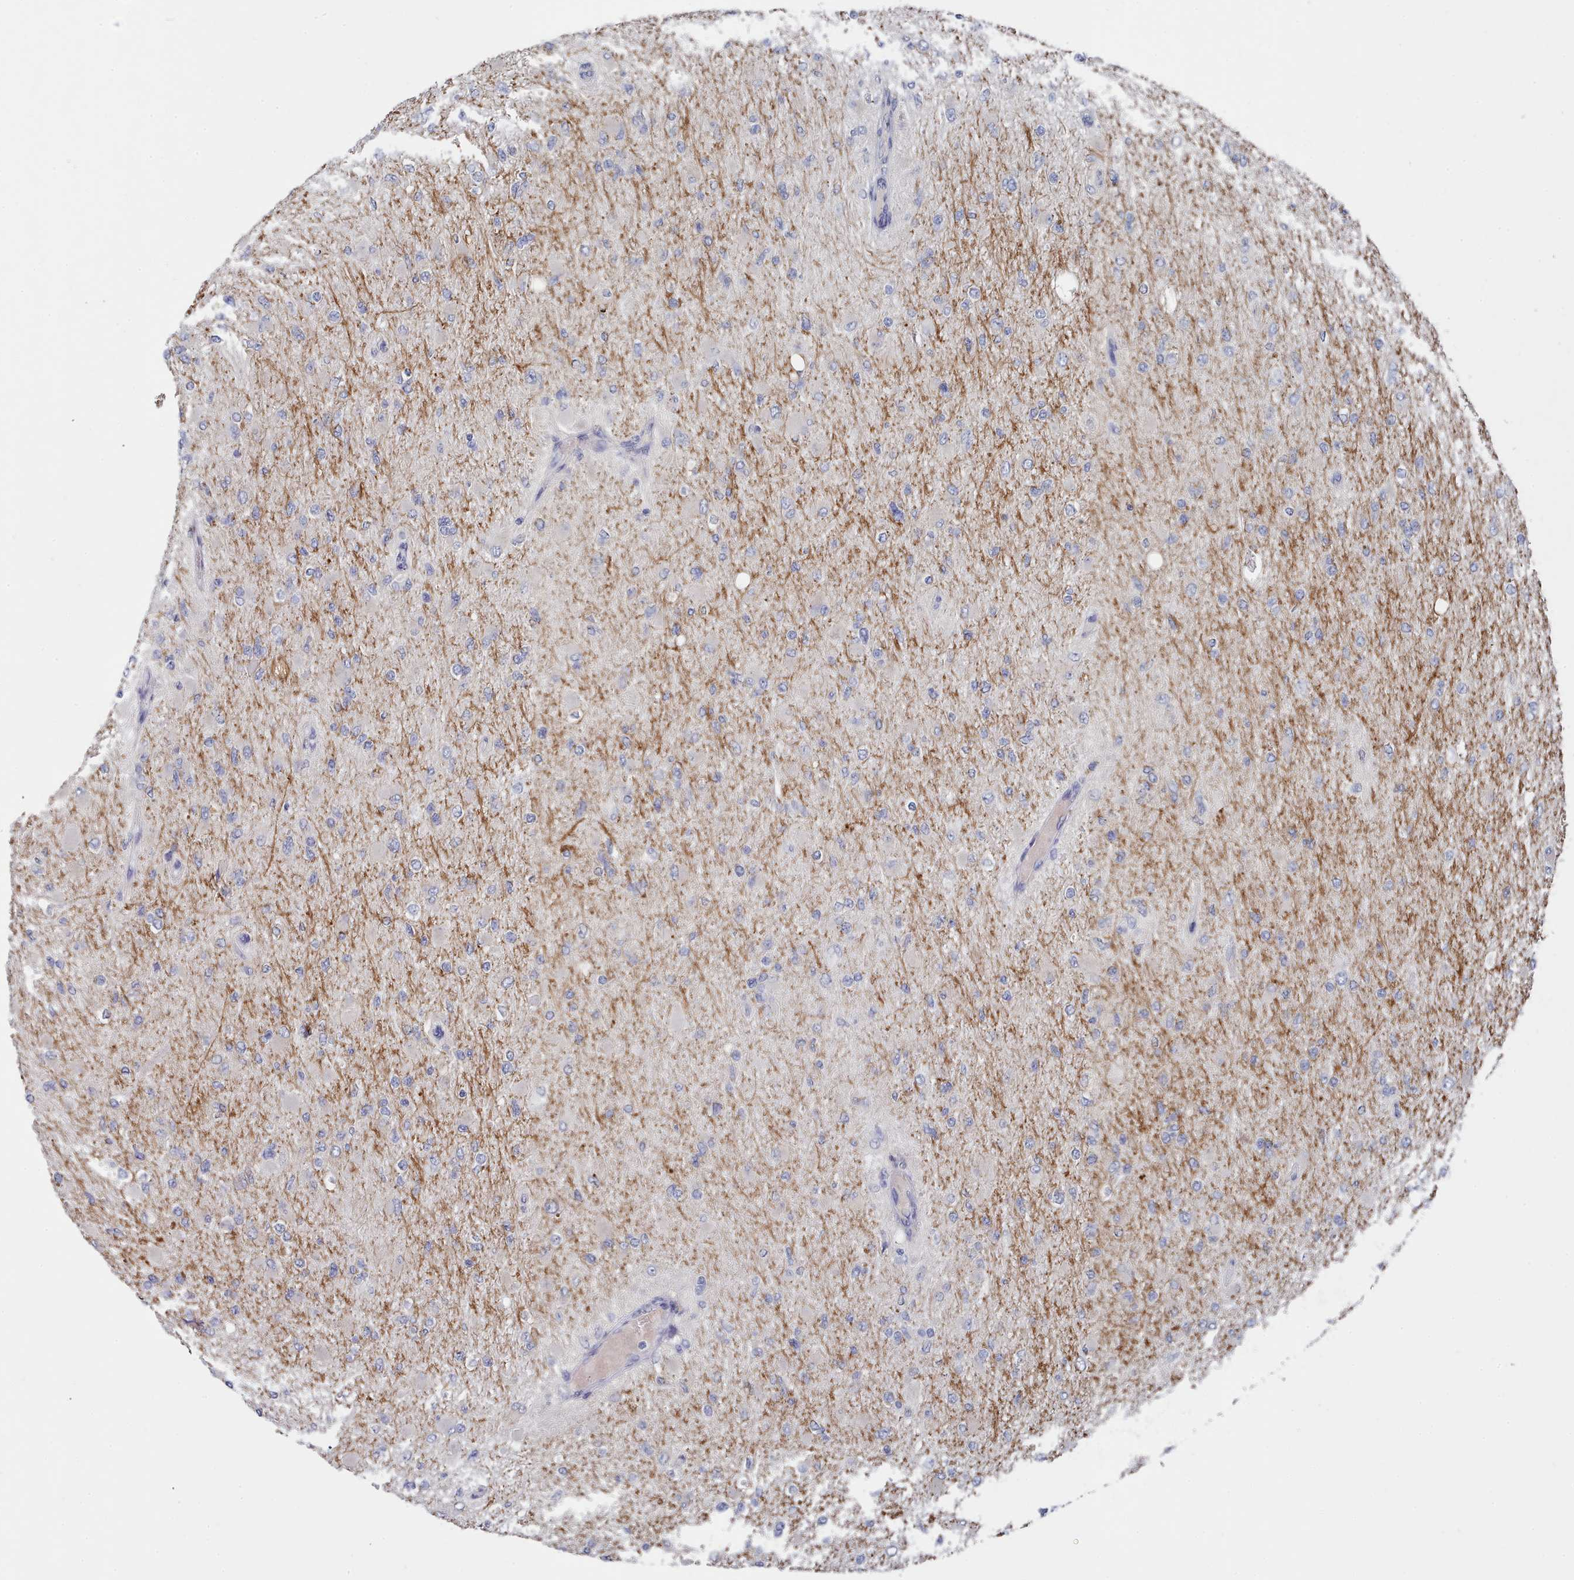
{"staining": {"intensity": "negative", "quantity": "none", "location": "none"}, "tissue": "glioma", "cell_type": "Tumor cells", "image_type": "cancer", "snomed": [{"axis": "morphology", "description": "Glioma, malignant, High grade"}, {"axis": "topography", "description": "Cerebral cortex"}], "caption": "The photomicrograph exhibits no significant positivity in tumor cells of glioma. (DAB immunohistochemistry with hematoxylin counter stain).", "gene": "ACAD11", "patient": {"sex": "female", "age": 36}}